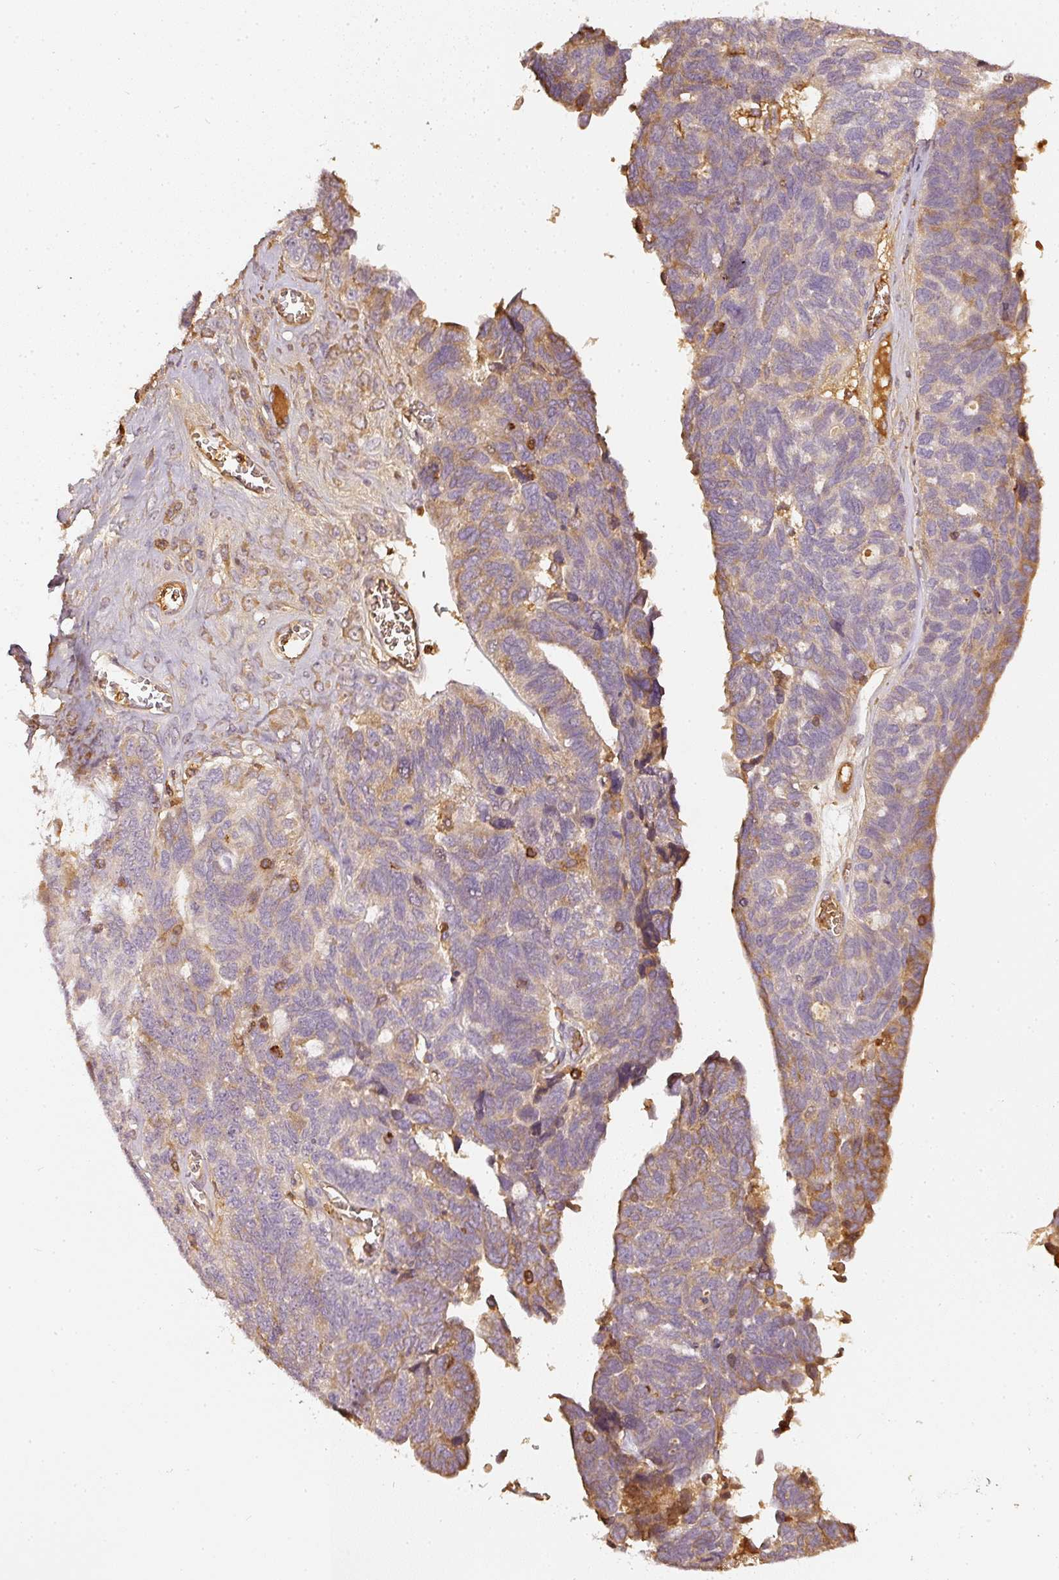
{"staining": {"intensity": "moderate", "quantity": "25%-75%", "location": "cytoplasmic/membranous"}, "tissue": "ovarian cancer", "cell_type": "Tumor cells", "image_type": "cancer", "snomed": [{"axis": "morphology", "description": "Cystadenocarcinoma, serous, NOS"}, {"axis": "topography", "description": "Ovary"}], "caption": "Protein staining of ovarian cancer (serous cystadenocarcinoma) tissue exhibits moderate cytoplasmic/membranous expression in approximately 25%-75% of tumor cells.", "gene": "EVL", "patient": {"sex": "female", "age": 79}}